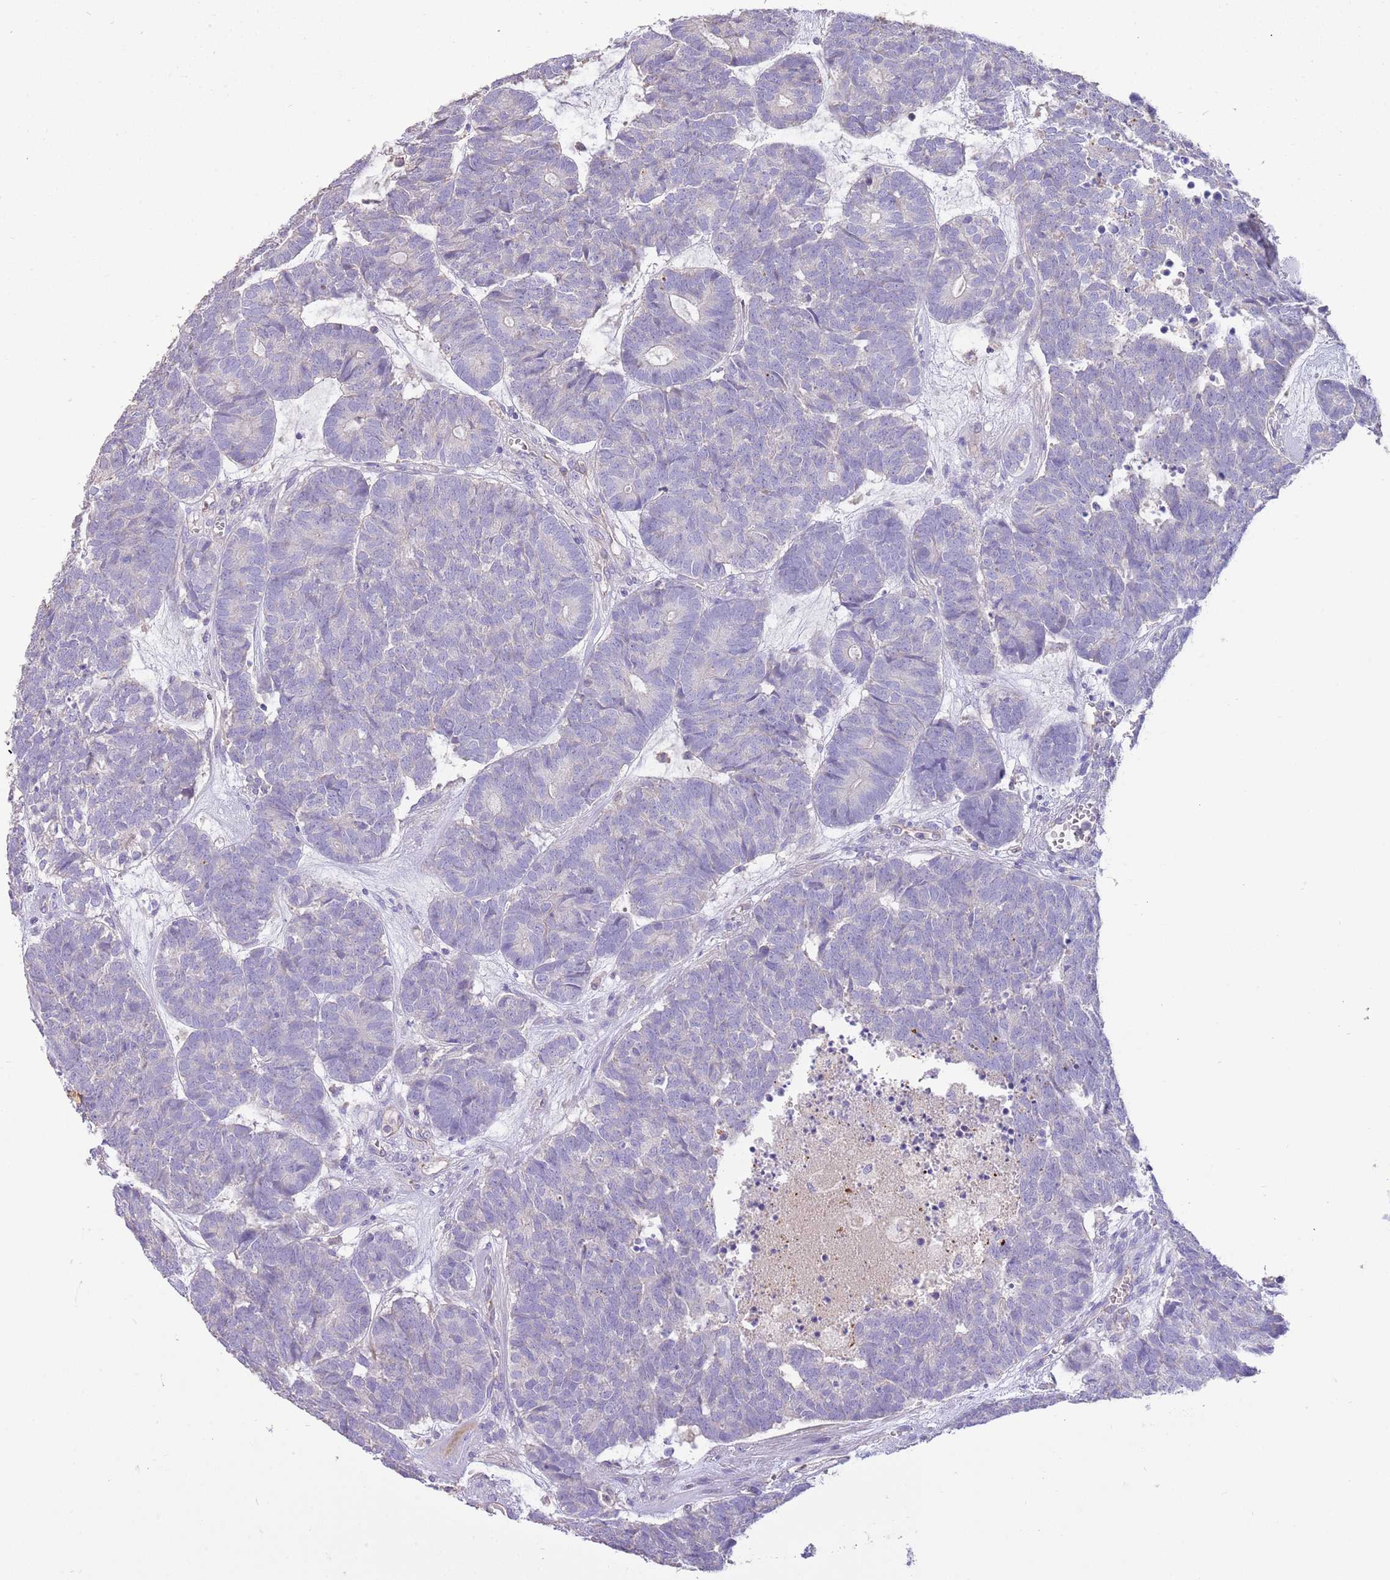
{"staining": {"intensity": "negative", "quantity": "none", "location": "none"}, "tissue": "head and neck cancer", "cell_type": "Tumor cells", "image_type": "cancer", "snomed": [{"axis": "morphology", "description": "Adenocarcinoma, NOS"}, {"axis": "topography", "description": "Head-Neck"}], "caption": "DAB (3,3'-diaminobenzidine) immunohistochemical staining of head and neck adenocarcinoma shows no significant positivity in tumor cells.", "gene": "SFTPA1", "patient": {"sex": "female", "age": 81}}